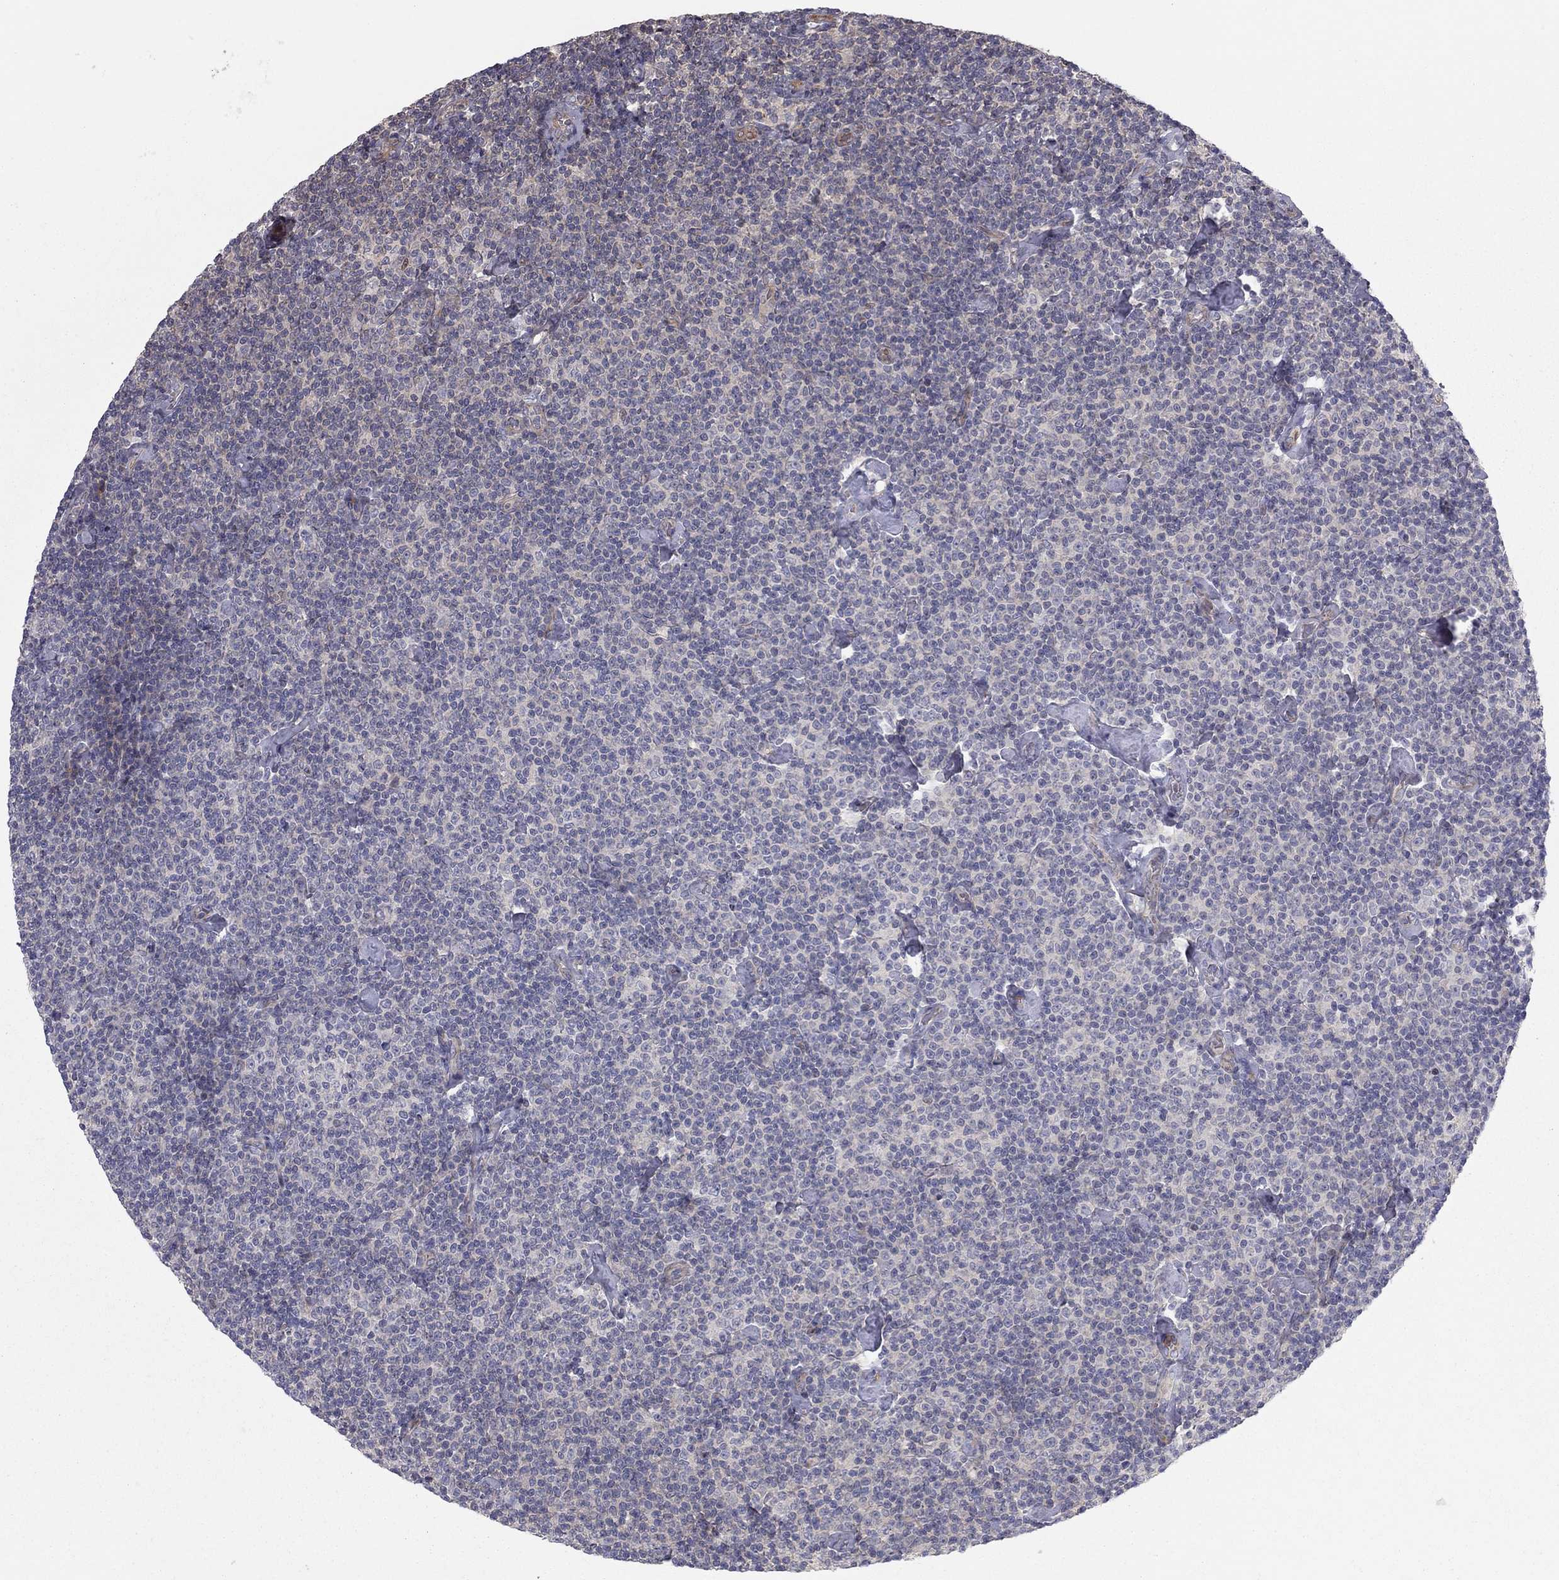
{"staining": {"intensity": "negative", "quantity": "none", "location": "none"}, "tissue": "lymphoma", "cell_type": "Tumor cells", "image_type": "cancer", "snomed": [{"axis": "morphology", "description": "Malignant lymphoma, non-Hodgkin's type, Low grade"}, {"axis": "topography", "description": "Lymph node"}], "caption": "DAB (3,3'-diaminobenzidine) immunohistochemical staining of lymphoma demonstrates no significant staining in tumor cells.", "gene": "DUSP7", "patient": {"sex": "male", "age": 81}}